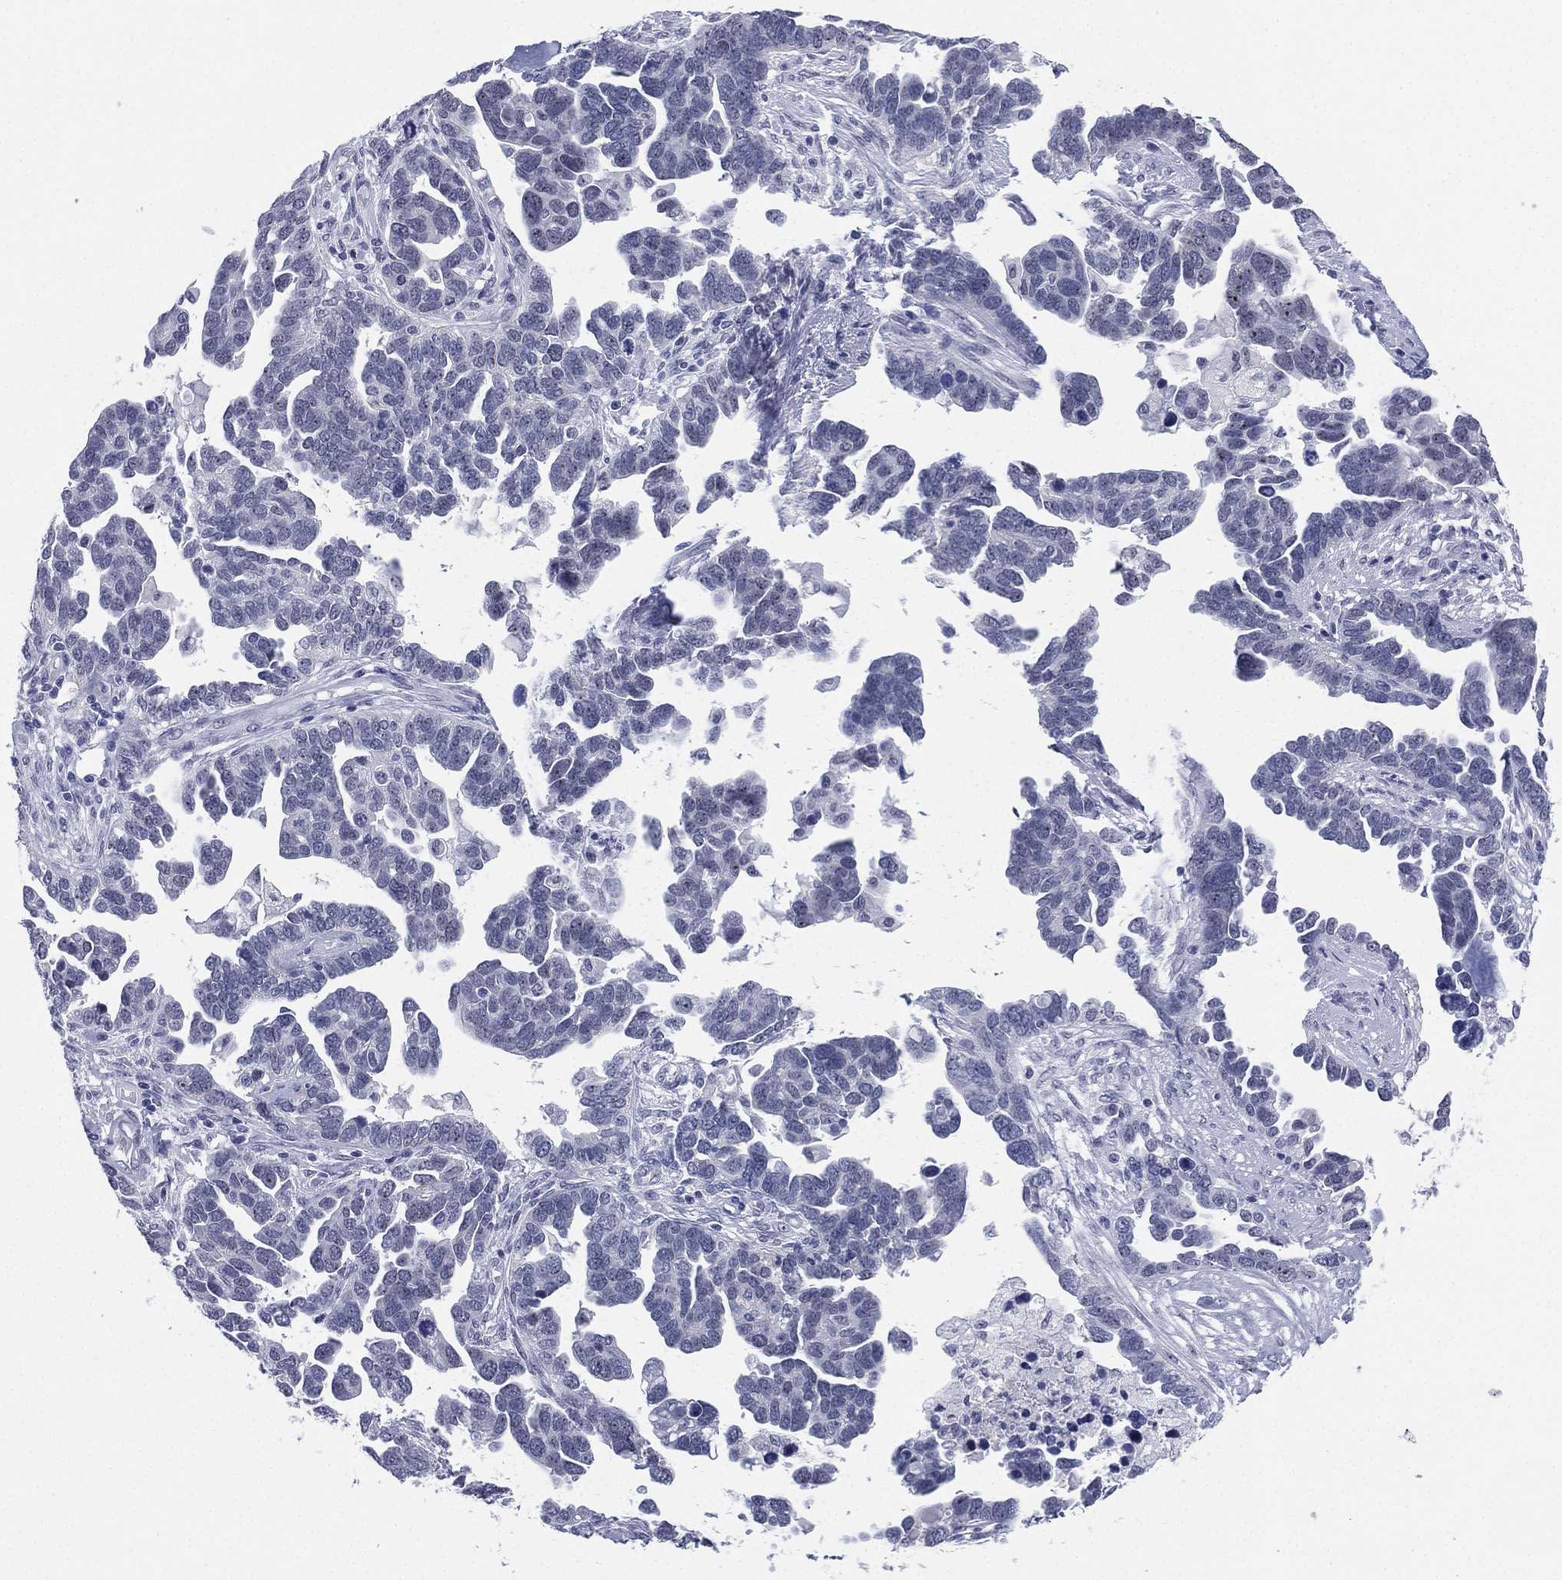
{"staining": {"intensity": "negative", "quantity": "none", "location": "none"}, "tissue": "ovarian cancer", "cell_type": "Tumor cells", "image_type": "cancer", "snomed": [{"axis": "morphology", "description": "Cystadenocarcinoma, serous, NOS"}, {"axis": "topography", "description": "Ovary"}], "caption": "The IHC histopathology image has no significant expression in tumor cells of ovarian cancer tissue.", "gene": "CD22", "patient": {"sex": "female", "age": 54}}